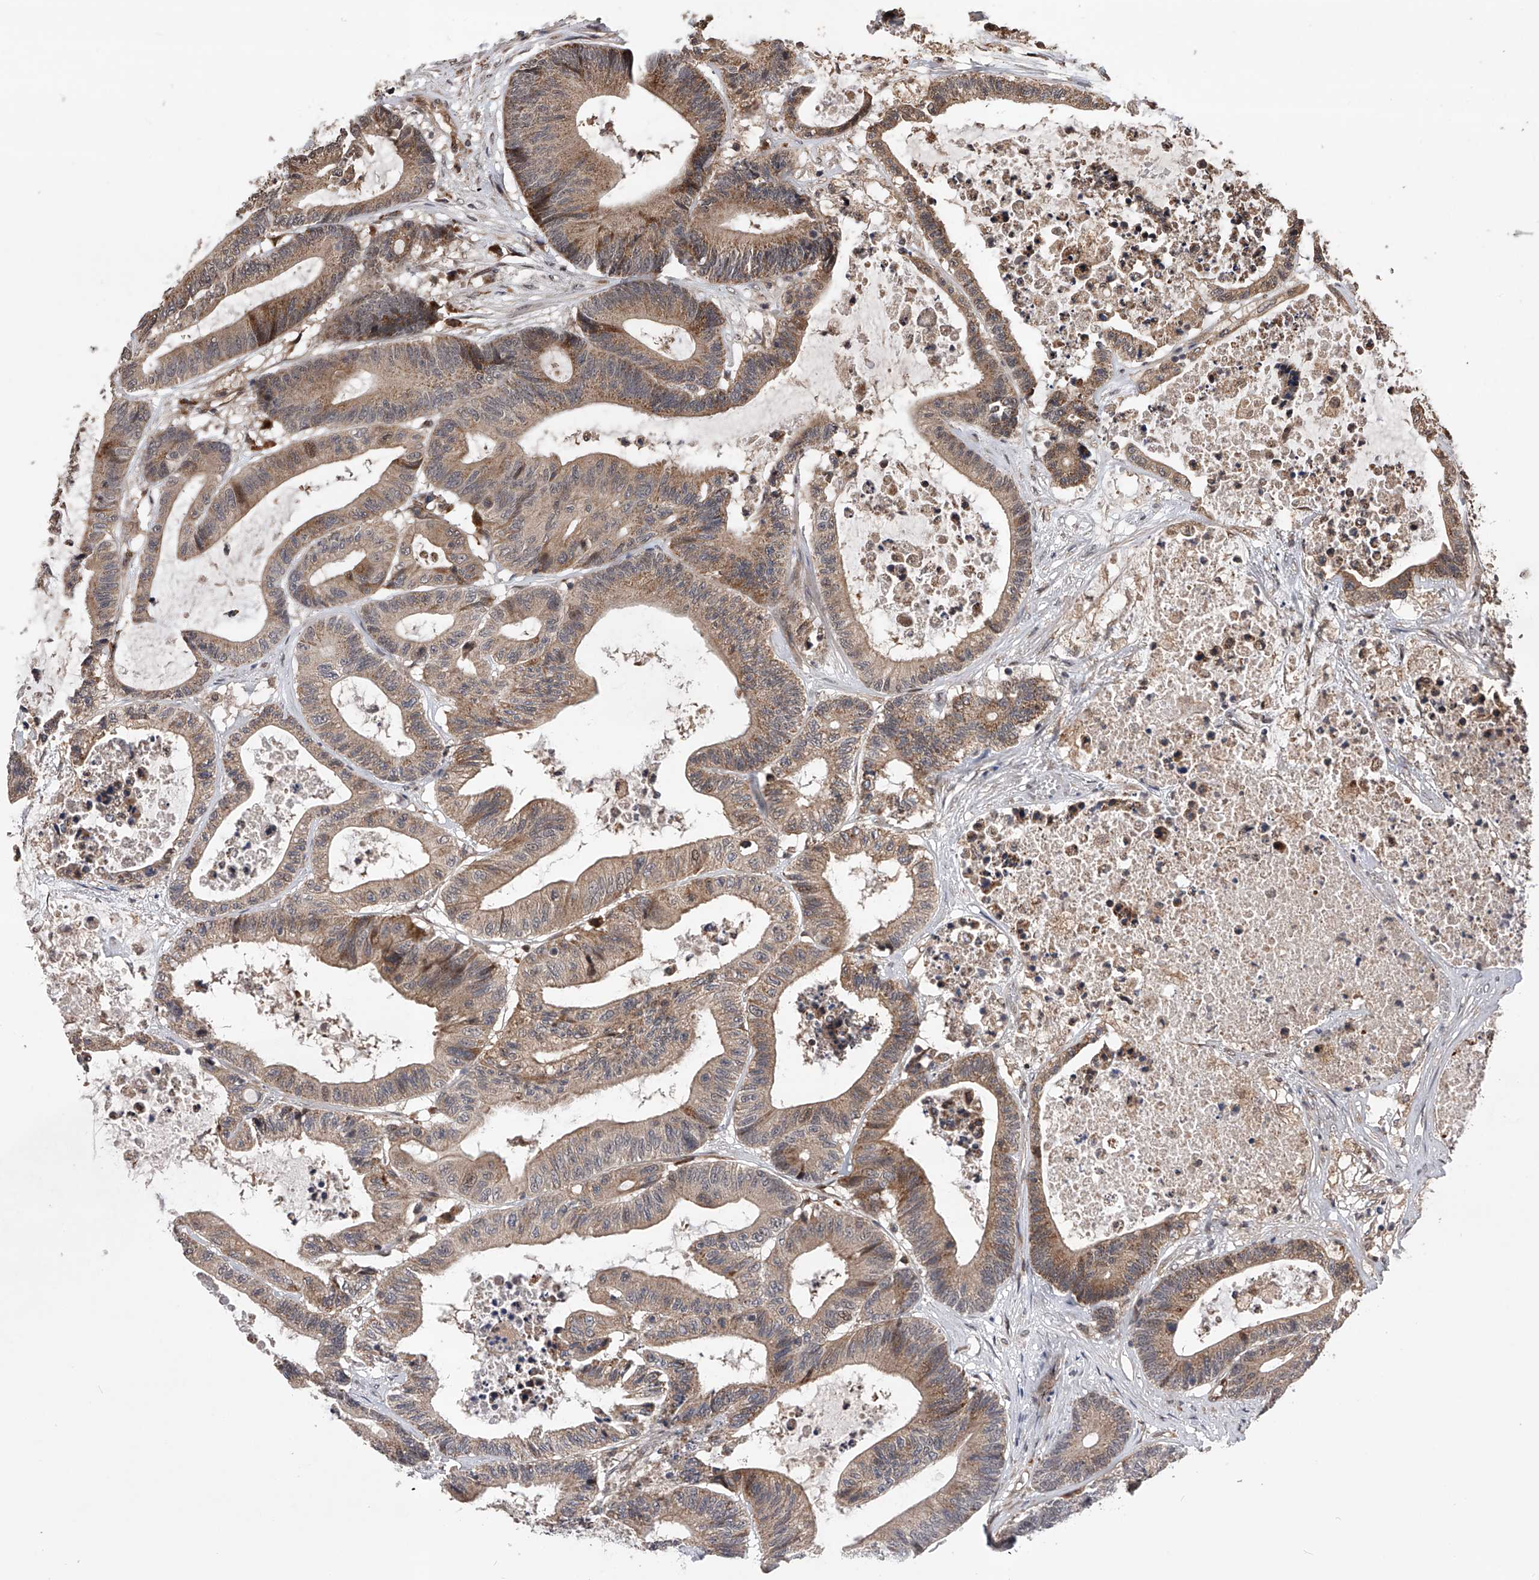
{"staining": {"intensity": "moderate", "quantity": ">75%", "location": "cytoplasmic/membranous"}, "tissue": "colorectal cancer", "cell_type": "Tumor cells", "image_type": "cancer", "snomed": [{"axis": "morphology", "description": "Adenocarcinoma, NOS"}, {"axis": "topography", "description": "Colon"}], "caption": "A brown stain highlights moderate cytoplasmic/membranous staining of a protein in colorectal cancer (adenocarcinoma) tumor cells. (DAB (3,3'-diaminobenzidine) IHC with brightfield microscopy, high magnification).", "gene": "MAP3K11", "patient": {"sex": "female", "age": 84}}